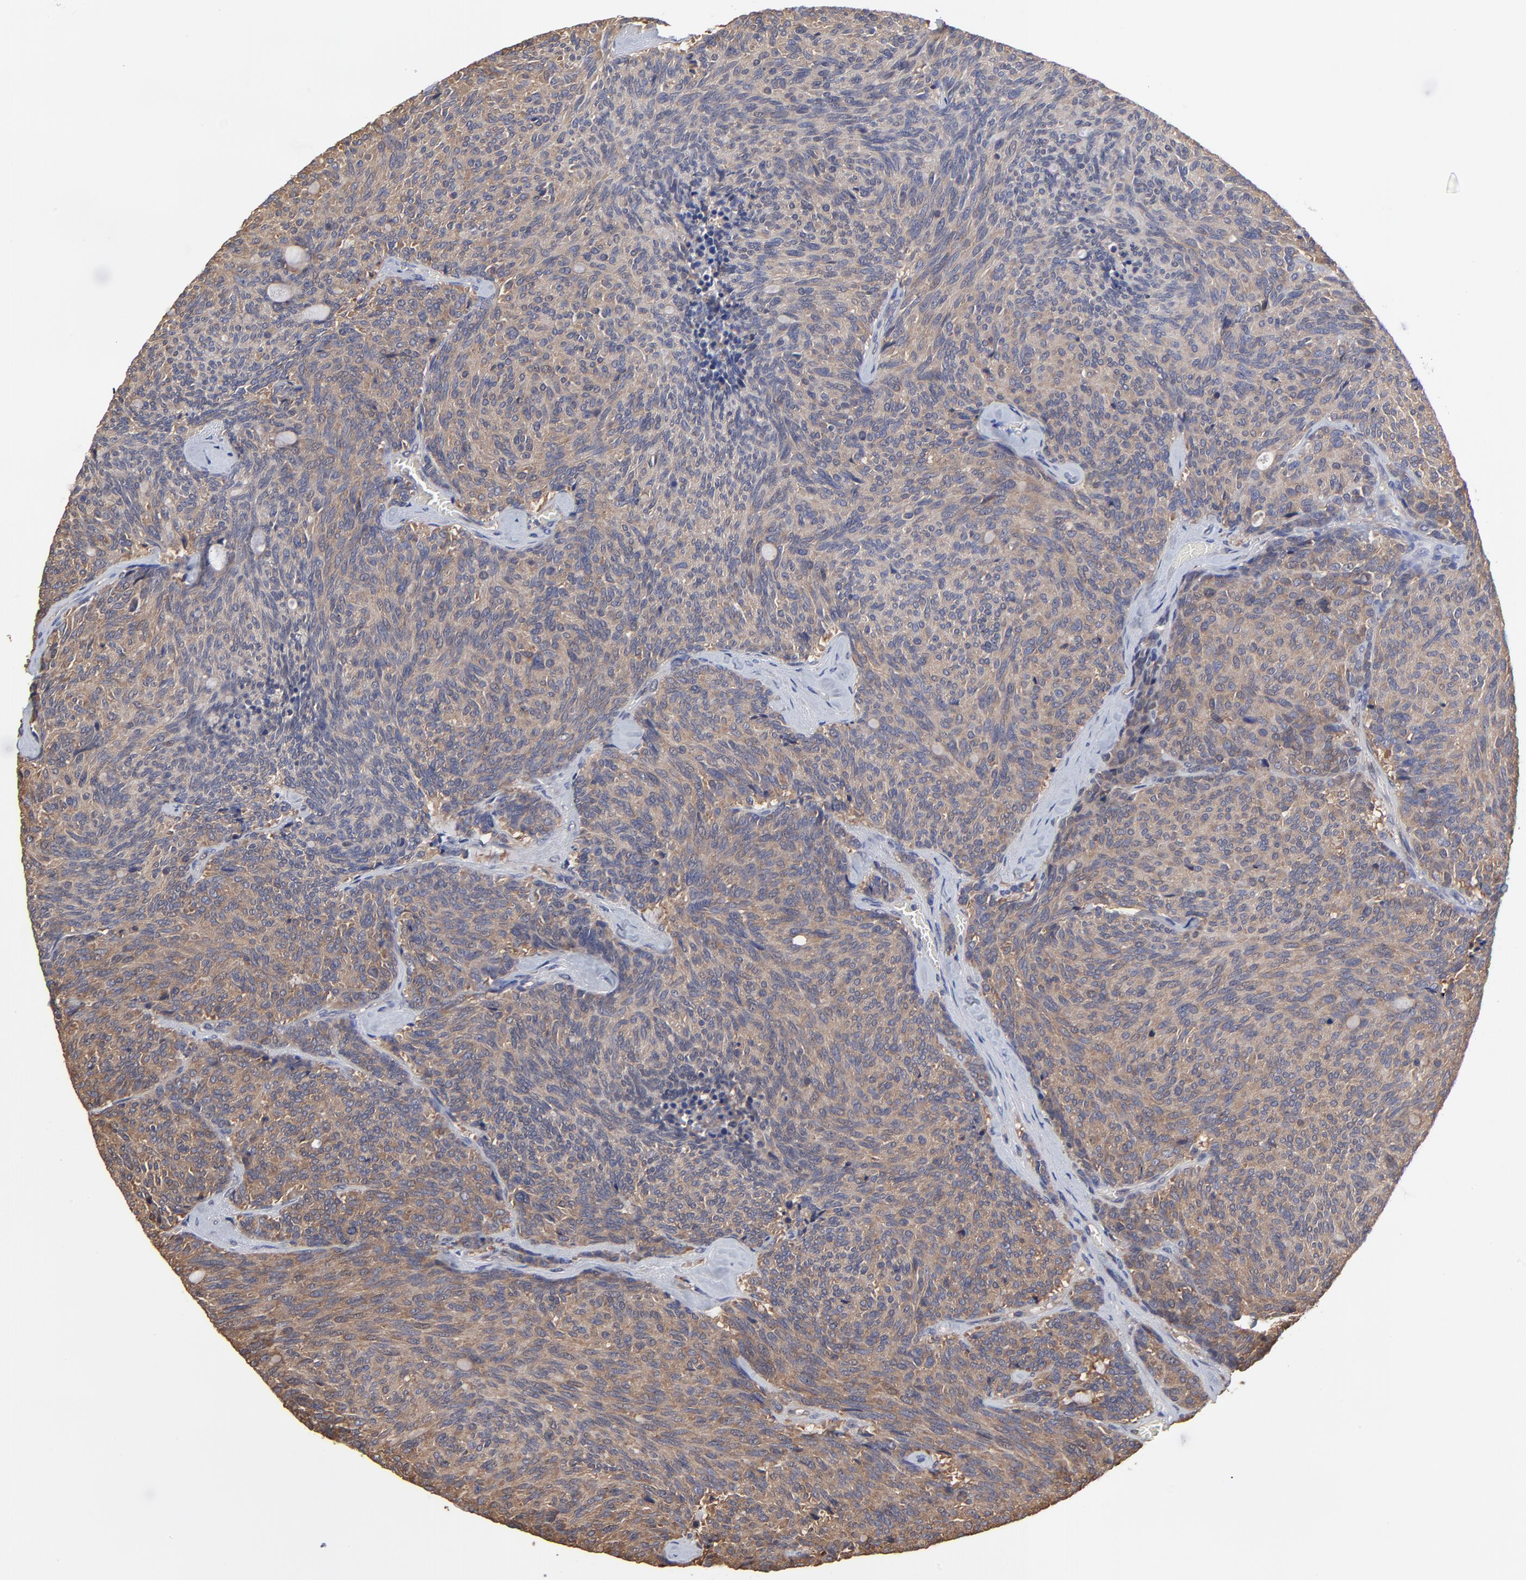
{"staining": {"intensity": "moderate", "quantity": ">75%", "location": "cytoplasmic/membranous"}, "tissue": "carcinoid", "cell_type": "Tumor cells", "image_type": "cancer", "snomed": [{"axis": "morphology", "description": "Carcinoid, malignant, NOS"}, {"axis": "topography", "description": "Pancreas"}], "caption": "A brown stain highlights moderate cytoplasmic/membranous positivity of a protein in human carcinoid (malignant) tumor cells.", "gene": "CCT2", "patient": {"sex": "female", "age": 54}}